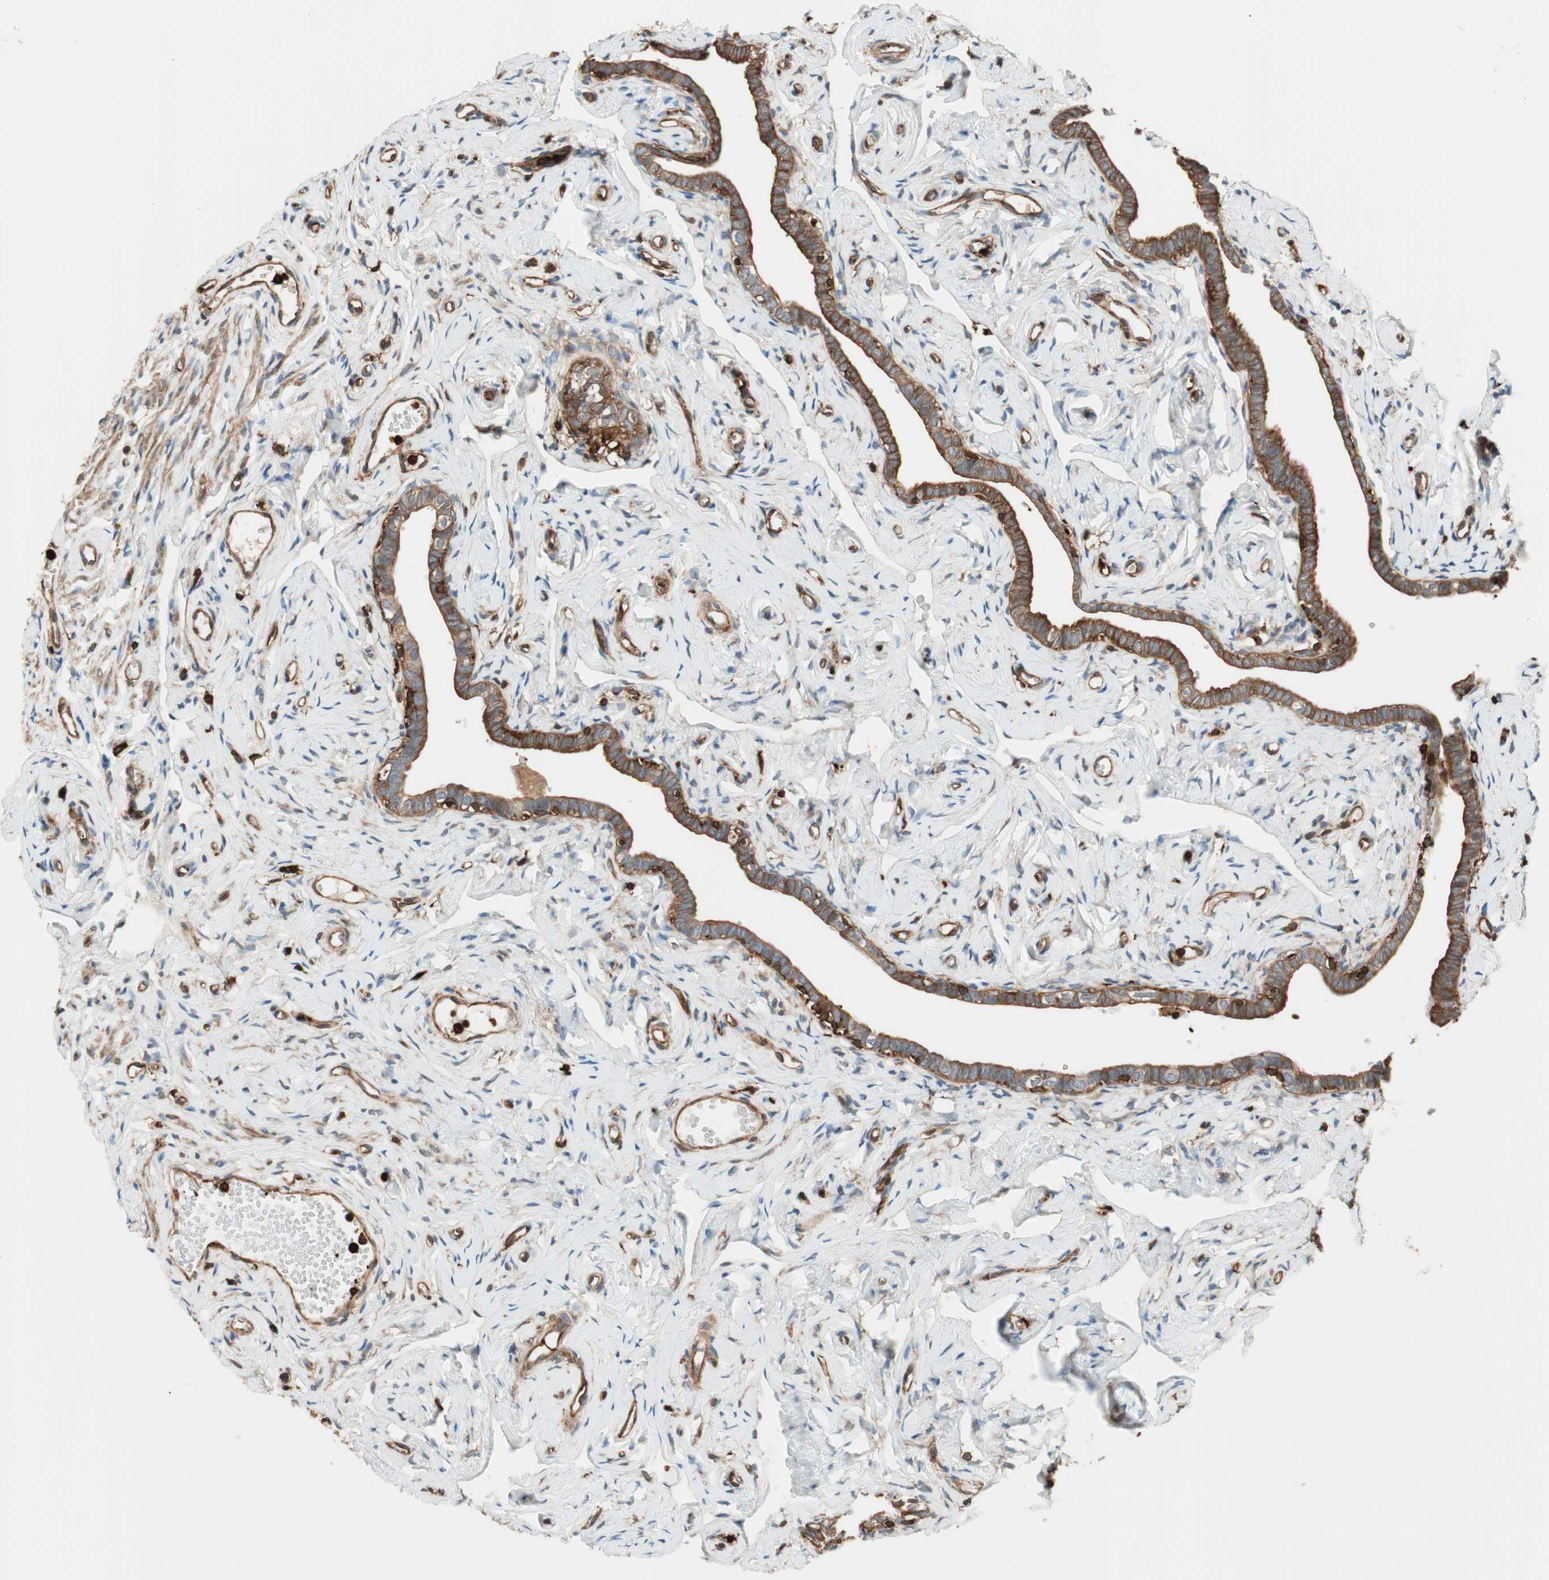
{"staining": {"intensity": "strong", "quantity": ">75%", "location": "cytoplasmic/membranous"}, "tissue": "fallopian tube", "cell_type": "Glandular cells", "image_type": "normal", "snomed": [{"axis": "morphology", "description": "Normal tissue, NOS"}, {"axis": "topography", "description": "Fallopian tube"}], "caption": "A high amount of strong cytoplasmic/membranous positivity is appreciated in approximately >75% of glandular cells in unremarkable fallopian tube.", "gene": "VASP", "patient": {"sex": "female", "age": 71}}